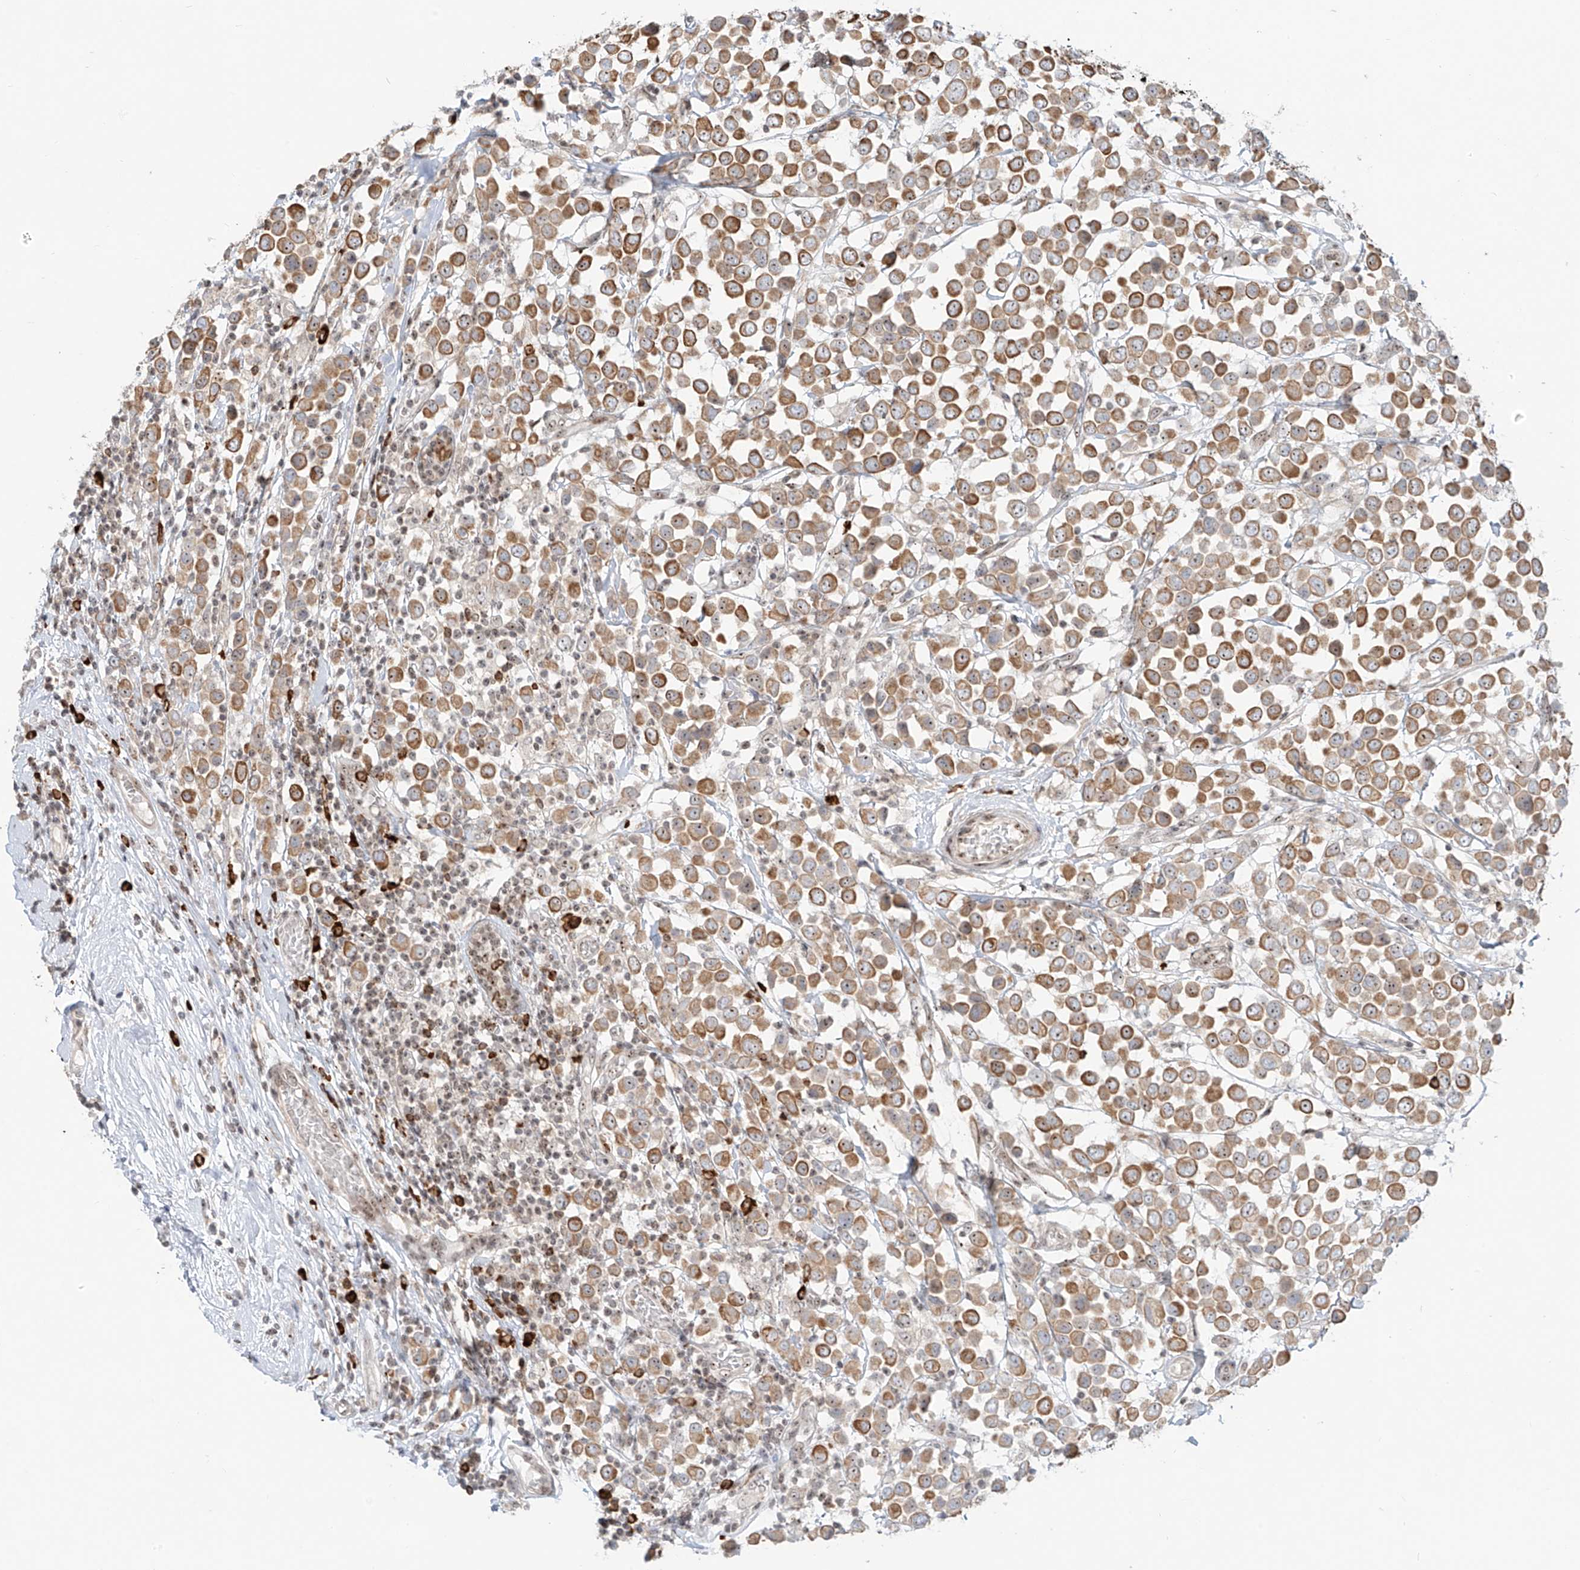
{"staining": {"intensity": "moderate", "quantity": ">75%", "location": "cytoplasmic/membranous,nuclear"}, "tissue": "breast cancer", "cell_type": "Tumor cells", "image_type": "cancer", "snomed": [{"axis": "morphology", "description": "Duct carcinoma"}, {"axis": "topography", "description": "Breast"}], "caption": "Human breast invasive ductal carcinoma stained for a protein (brown) reveals moderate cytoplasmic/membranous and nuclear positive staining in about >75% of tumor cells.", "gene": "ZNF512", "patient": {"sex": "female", "age": 61}}